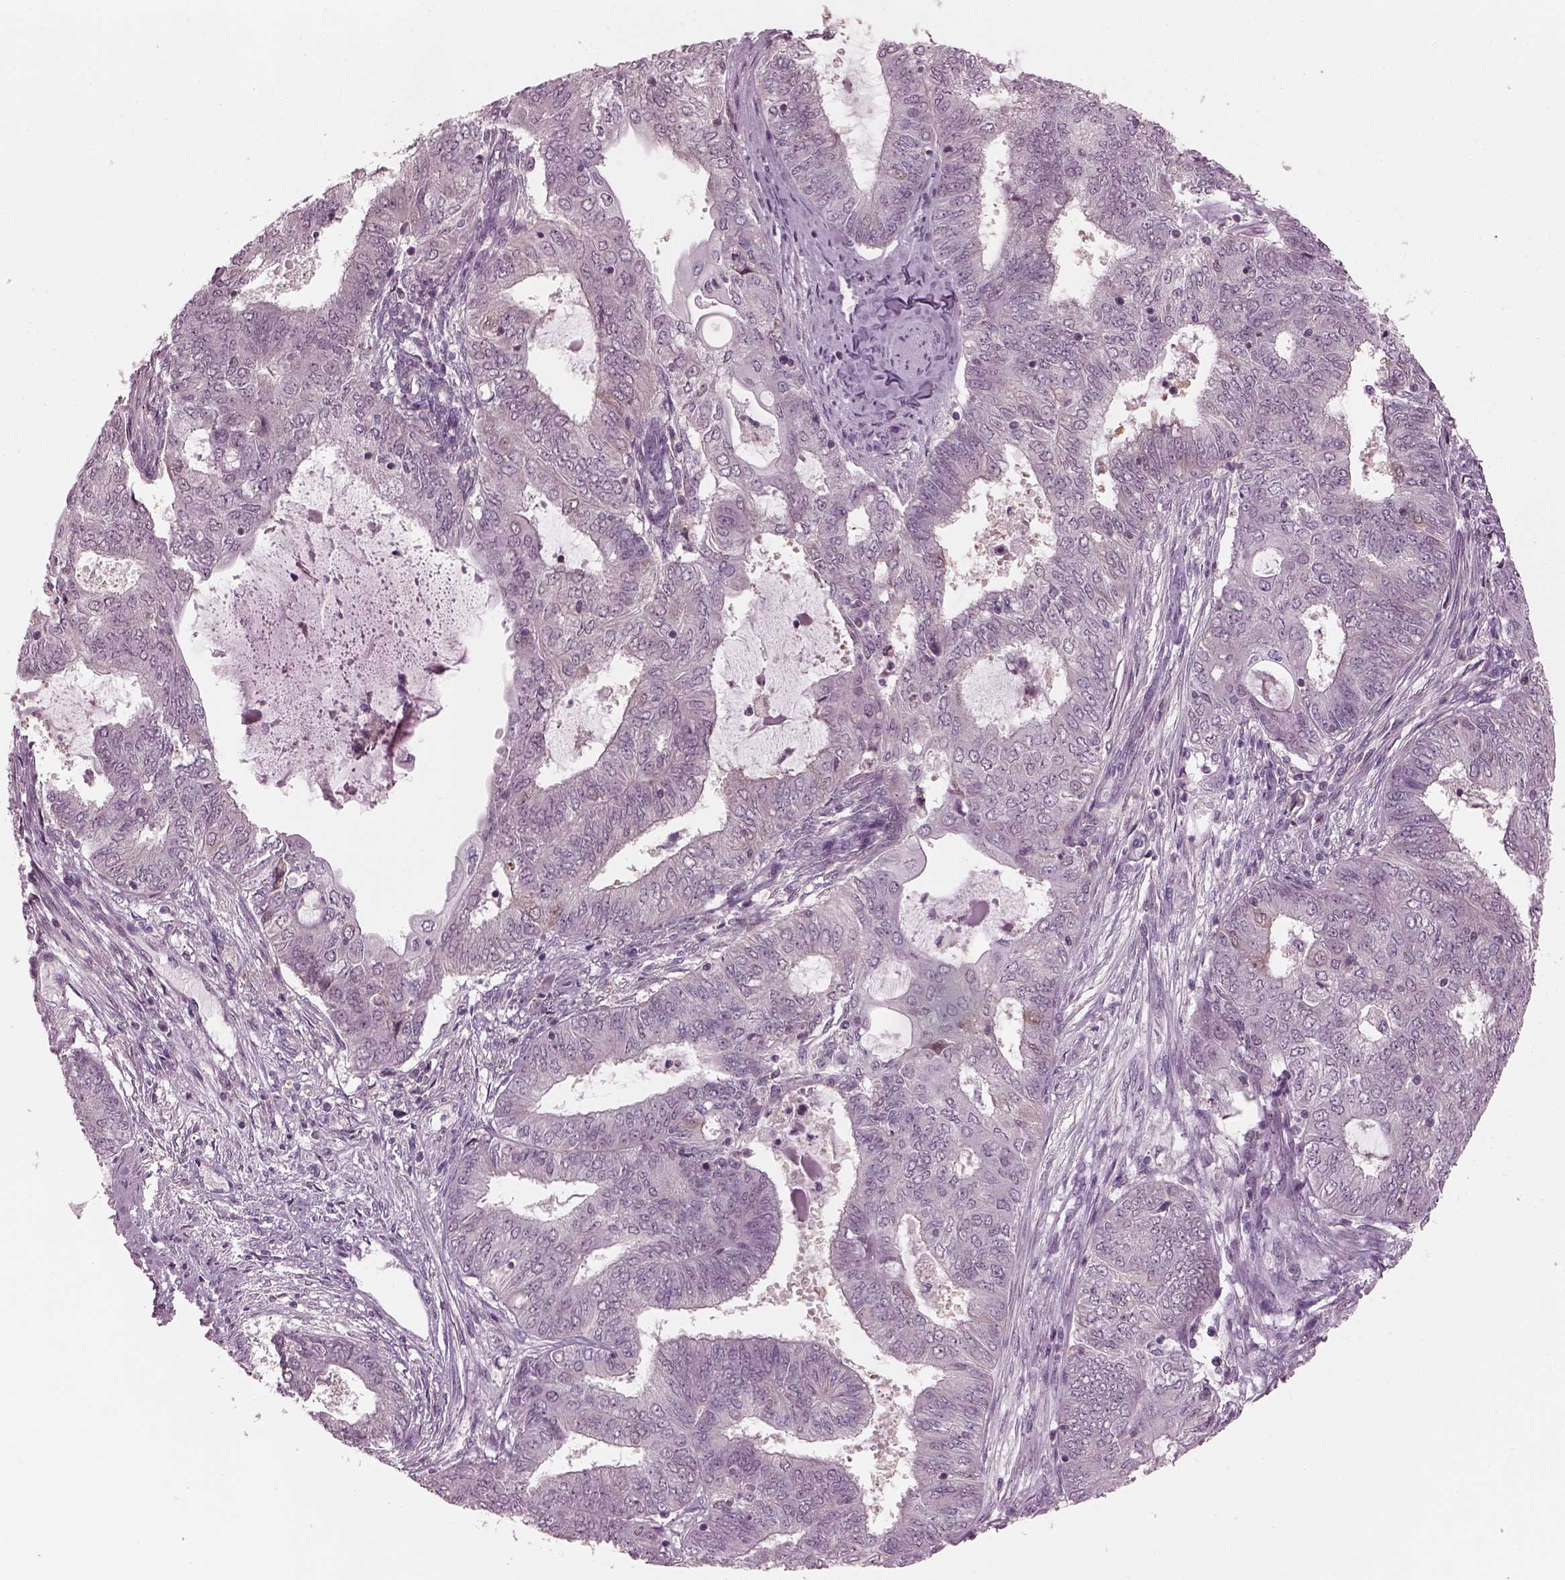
{"staining": {"intensity": "negative", "quantity": "none", "location": "none"}, "tissue": "endometrial cancer", "cell_type": "Tumor cells", "image_type": "cancer", "snomed": [{"axis": "morphology", "description": "Adenocarcinoma, NOS"}, {"axis": "topography", "description": "Endometrium"}], "caption": "This is a photomicrograph of immunohistochemistry (IHC) staining of endometrial adenocarcinoma, which shows no staining in tumor cells.", "gene": "SRI", "patient": {"sex": "female", "age": 62}}